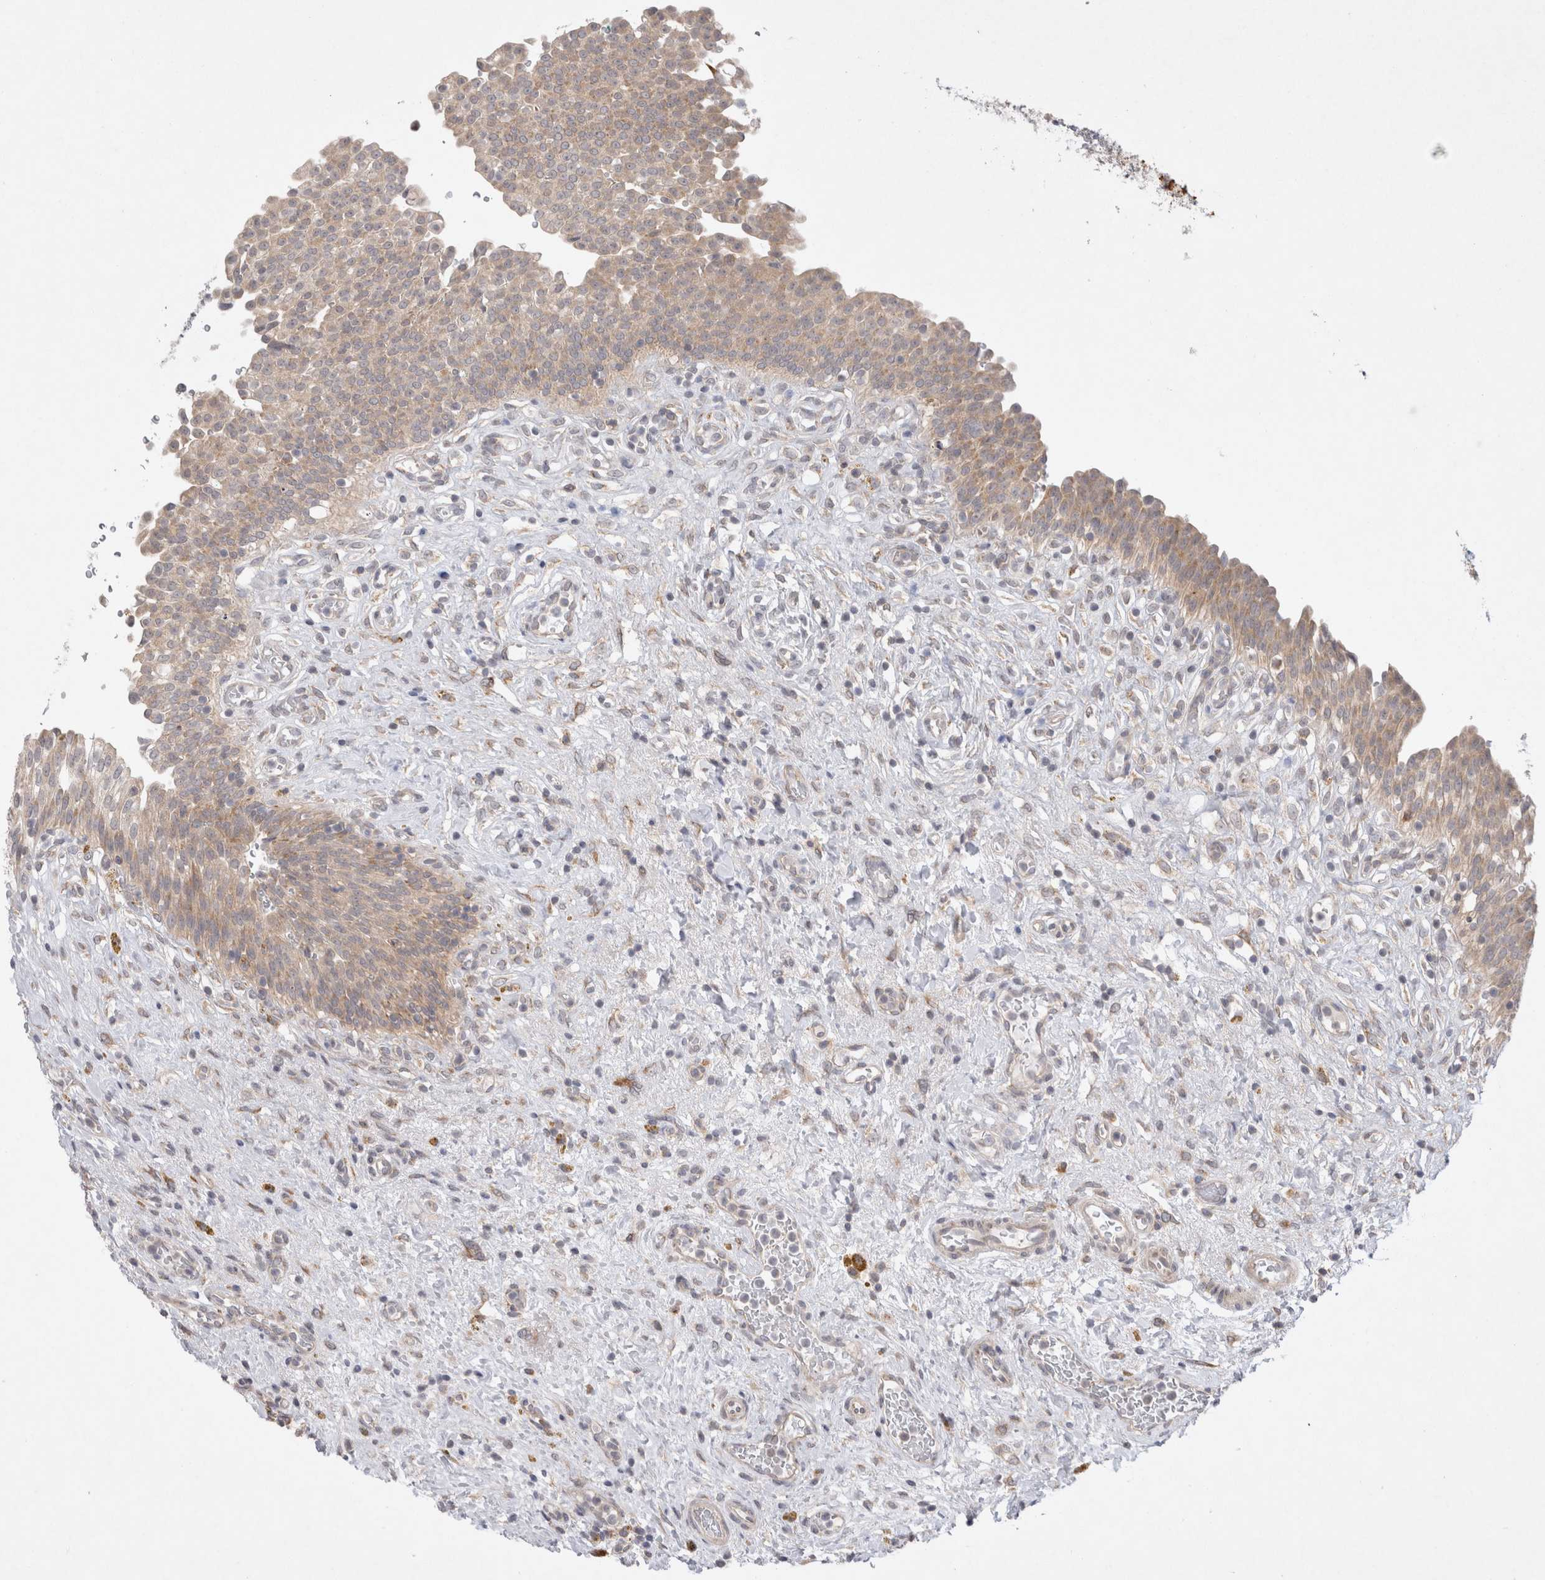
{"staining": {"intensity": "moderate", "quantity": ">75%", "location": "cytoplasmic/membranous"}, "tissue": "urinary bladder", "cell_type": "Urothelial cells", "image_type": "normal", "snomed": [{"axis": "morphology", "description": "Urothelial carcinoma, High grade"}, {"axis": "topography", "description": "Urinary bladder"}], "caption": "Immunohistochemical staining of unremarkable urinary bladder shows >75% levels of moderate cytoplasmic/membranous protein staining in about >75% of urothelial cells. (IHC, brightfield microscopy, high magnification).", "gene": "NPC1", "patient": {"sex": "male", "age": 46}}